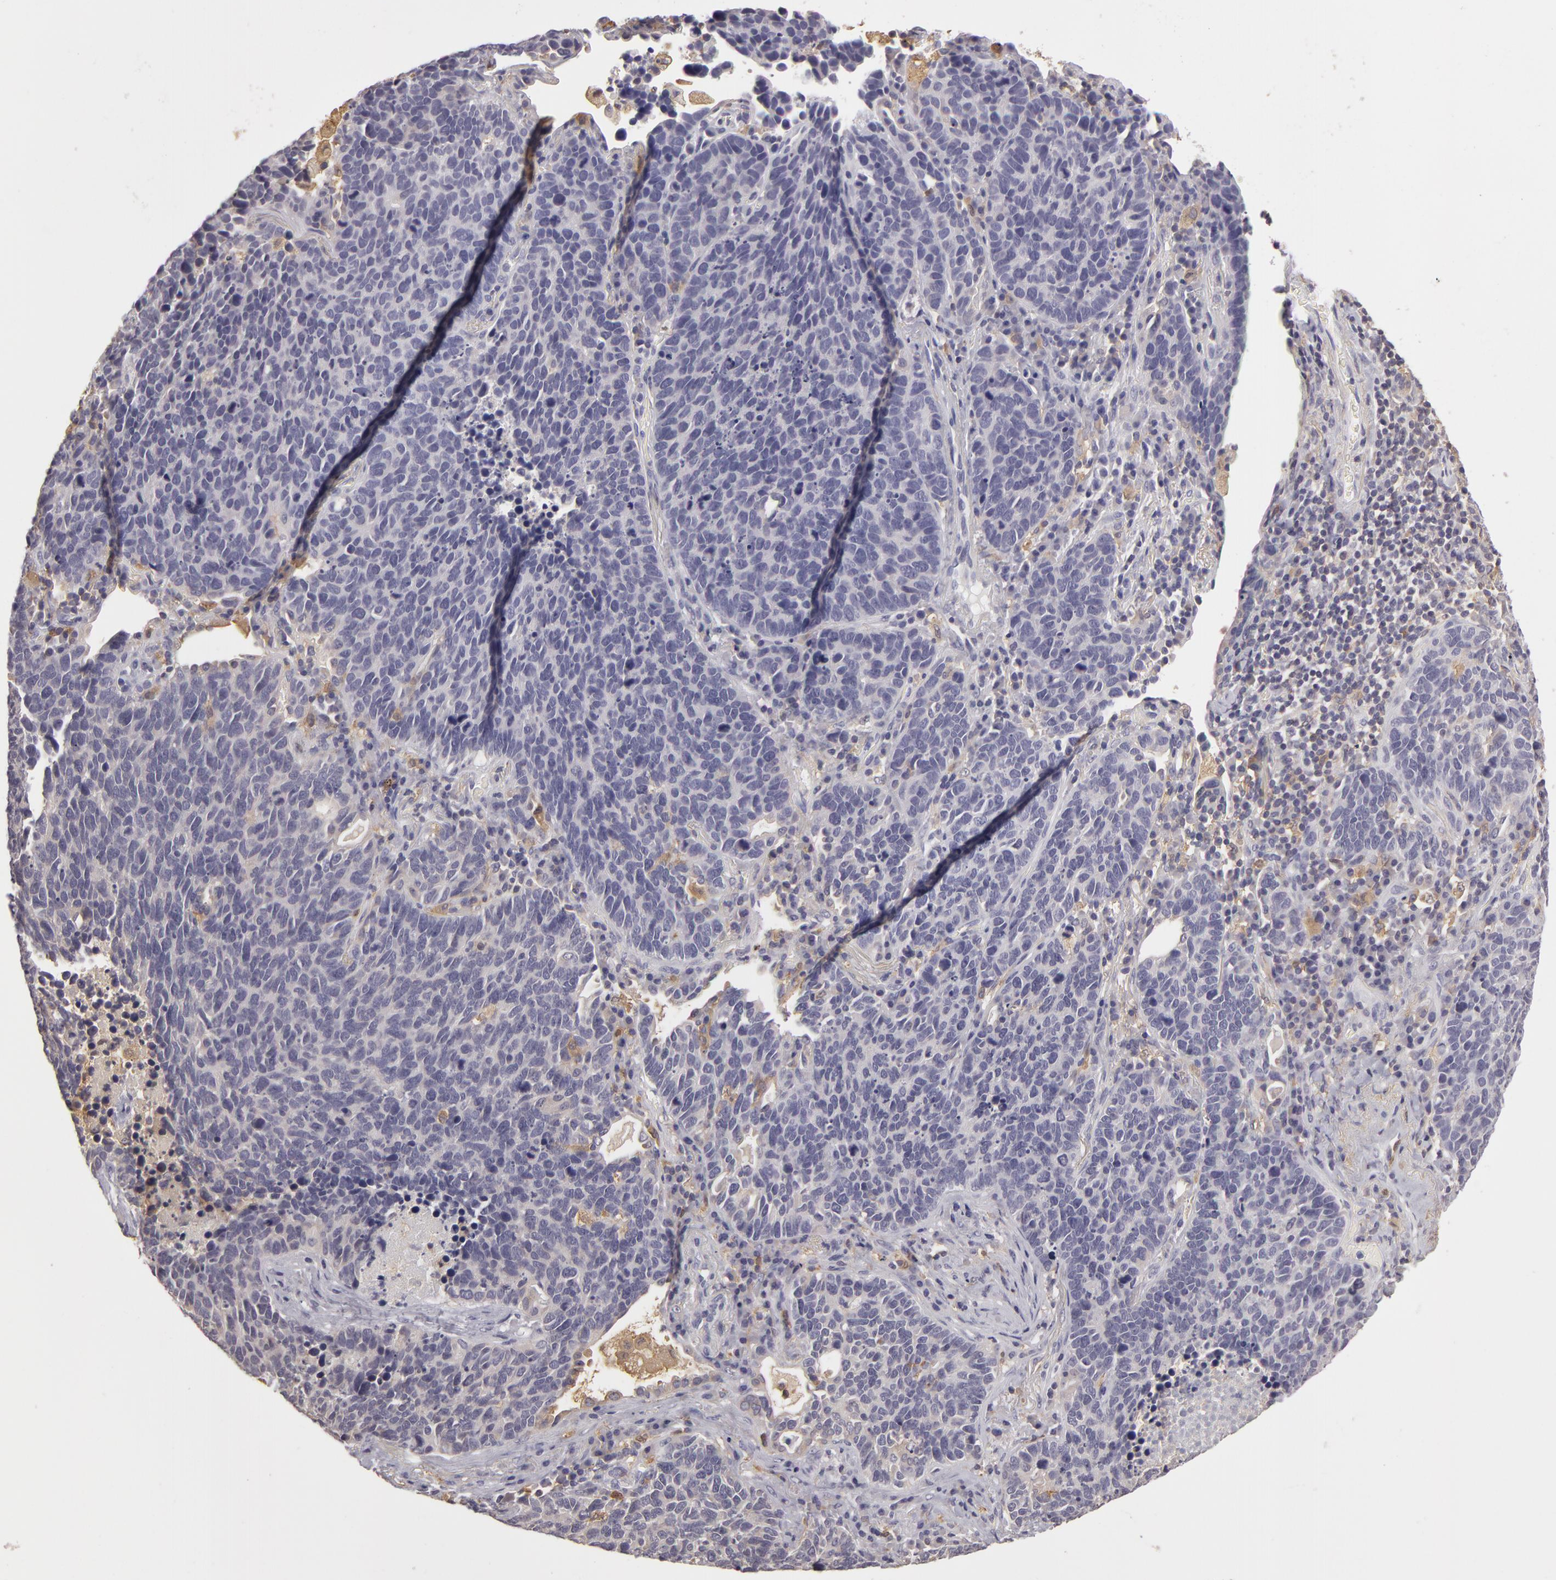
{"staining": {"intensity": "negative", "quantity": "none", "location": "none"}, "tissue": "lung cancer", "cell_type": "Tumor cells", "image_type": "cancer", "snomed": [{"axis": "morphology", "description": "Neoplasm, malignant, NOS"}, {"axis": "topography", "description": "Lung"}], "caption": "IHC photomicrograph of neoplastic tissue: human neoplasm (malignant) (lung) stained with DAB (3,3'-diaminobenzidine) shows no significant protein expression in tumor cells.", "gene": "GNPDA1", "patient": {"sex": "female", "age": 75}}